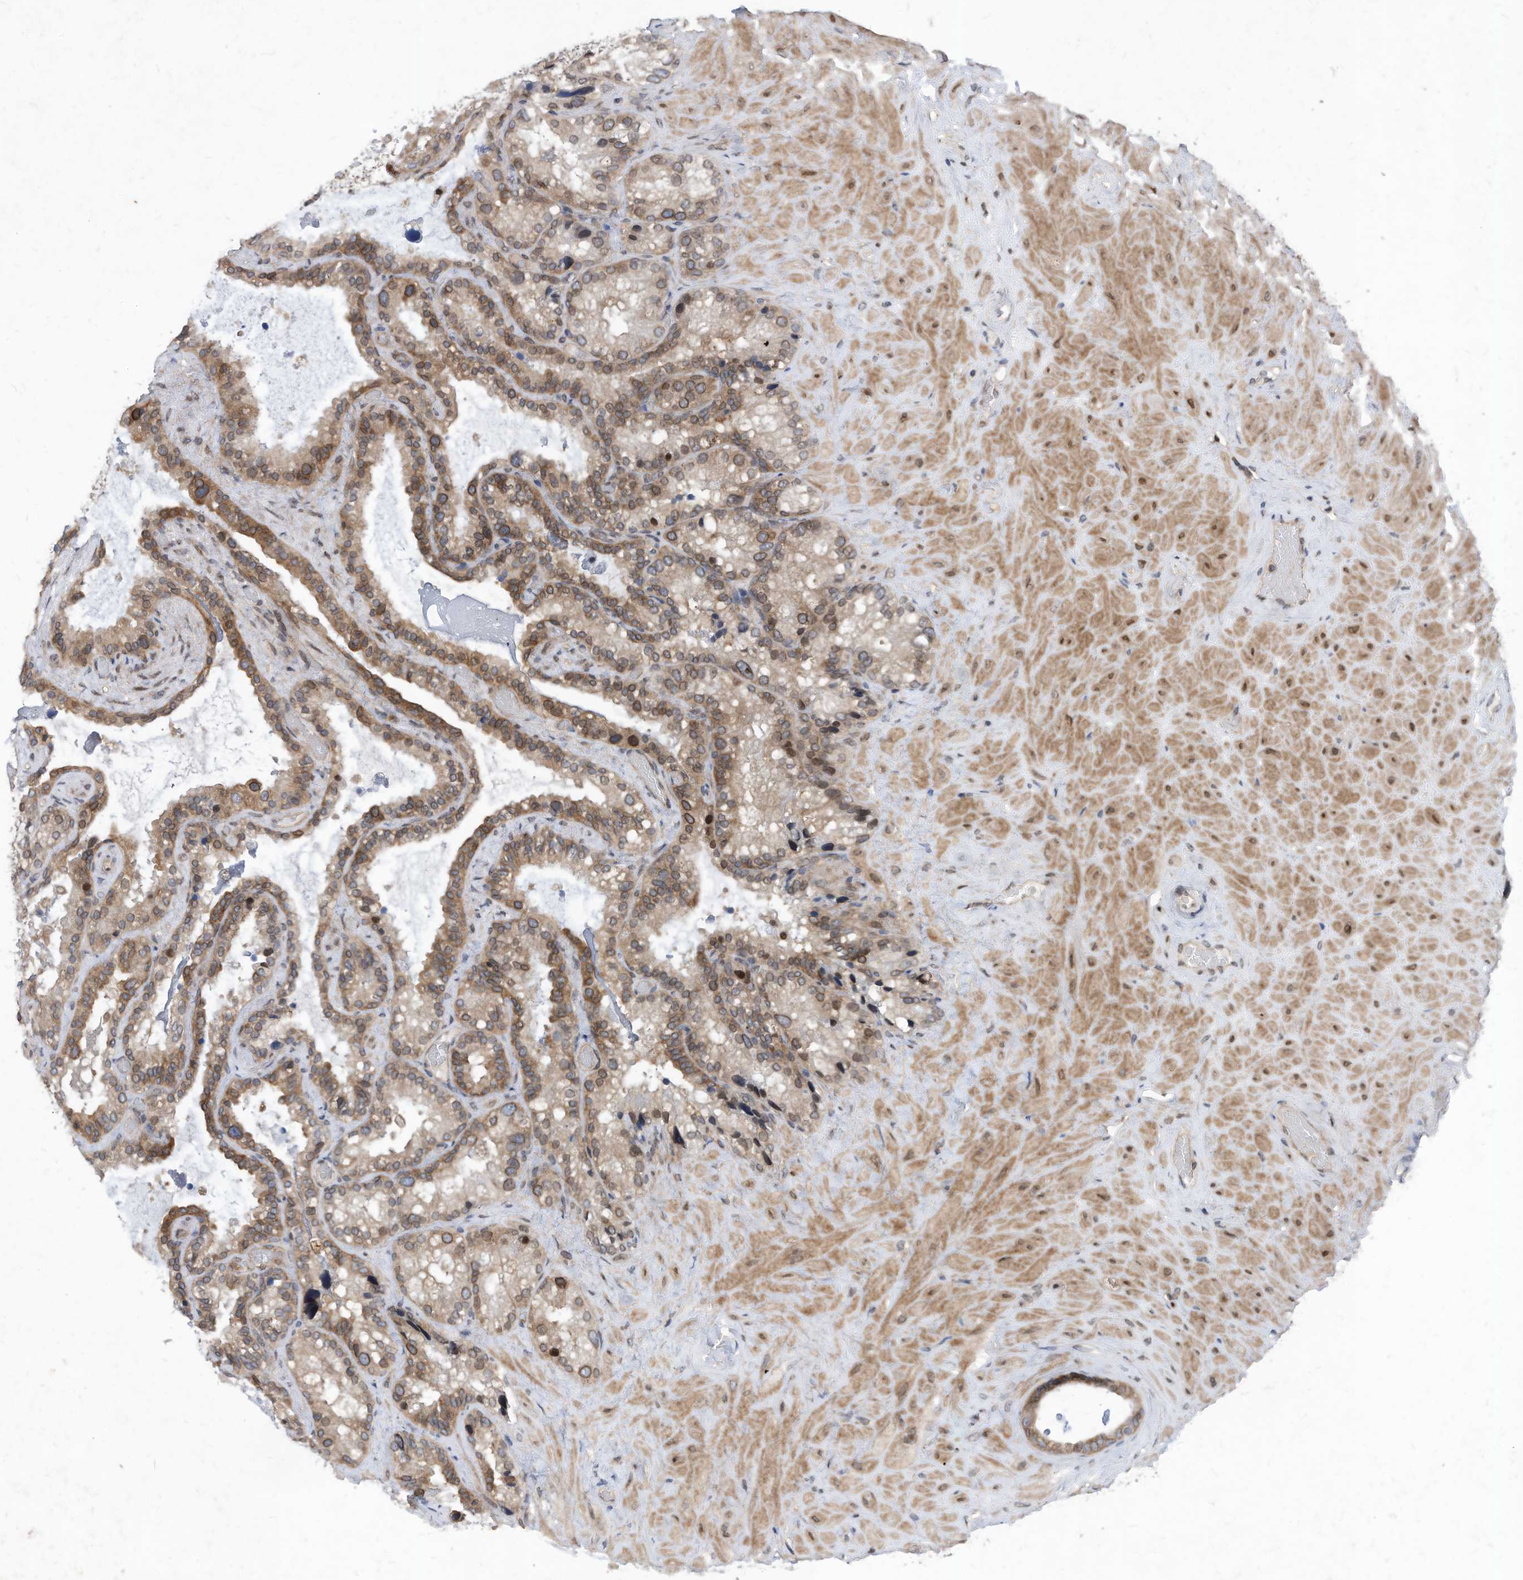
{"staining": {"intensity": "moderate", "quantity": "25%-75%", "location": "cytoplasmic/membranous,nuclear"}, "tissue": "seminal vesicle", "cell_type": "Glandular cells", "image_type": "normal", "snomed": [{"axis": "morphology", "description": "Normal tissue, NOS"}, {"axis": "topography", "description": "Prostate"}, {"axis": "topography", "description": "Seminal veicle"}], "caption": "This image reveals unremarkable seminal vesicle stained with immunohistochemistry to label a protein in brown. The cytoplasmic/membranous,nuclear of glandular cells show moderate positivity for the protein. Nuclei are counter-stained blue.", "gene": "KPNB1", "patient": {"sex": "male", "age": 68}}